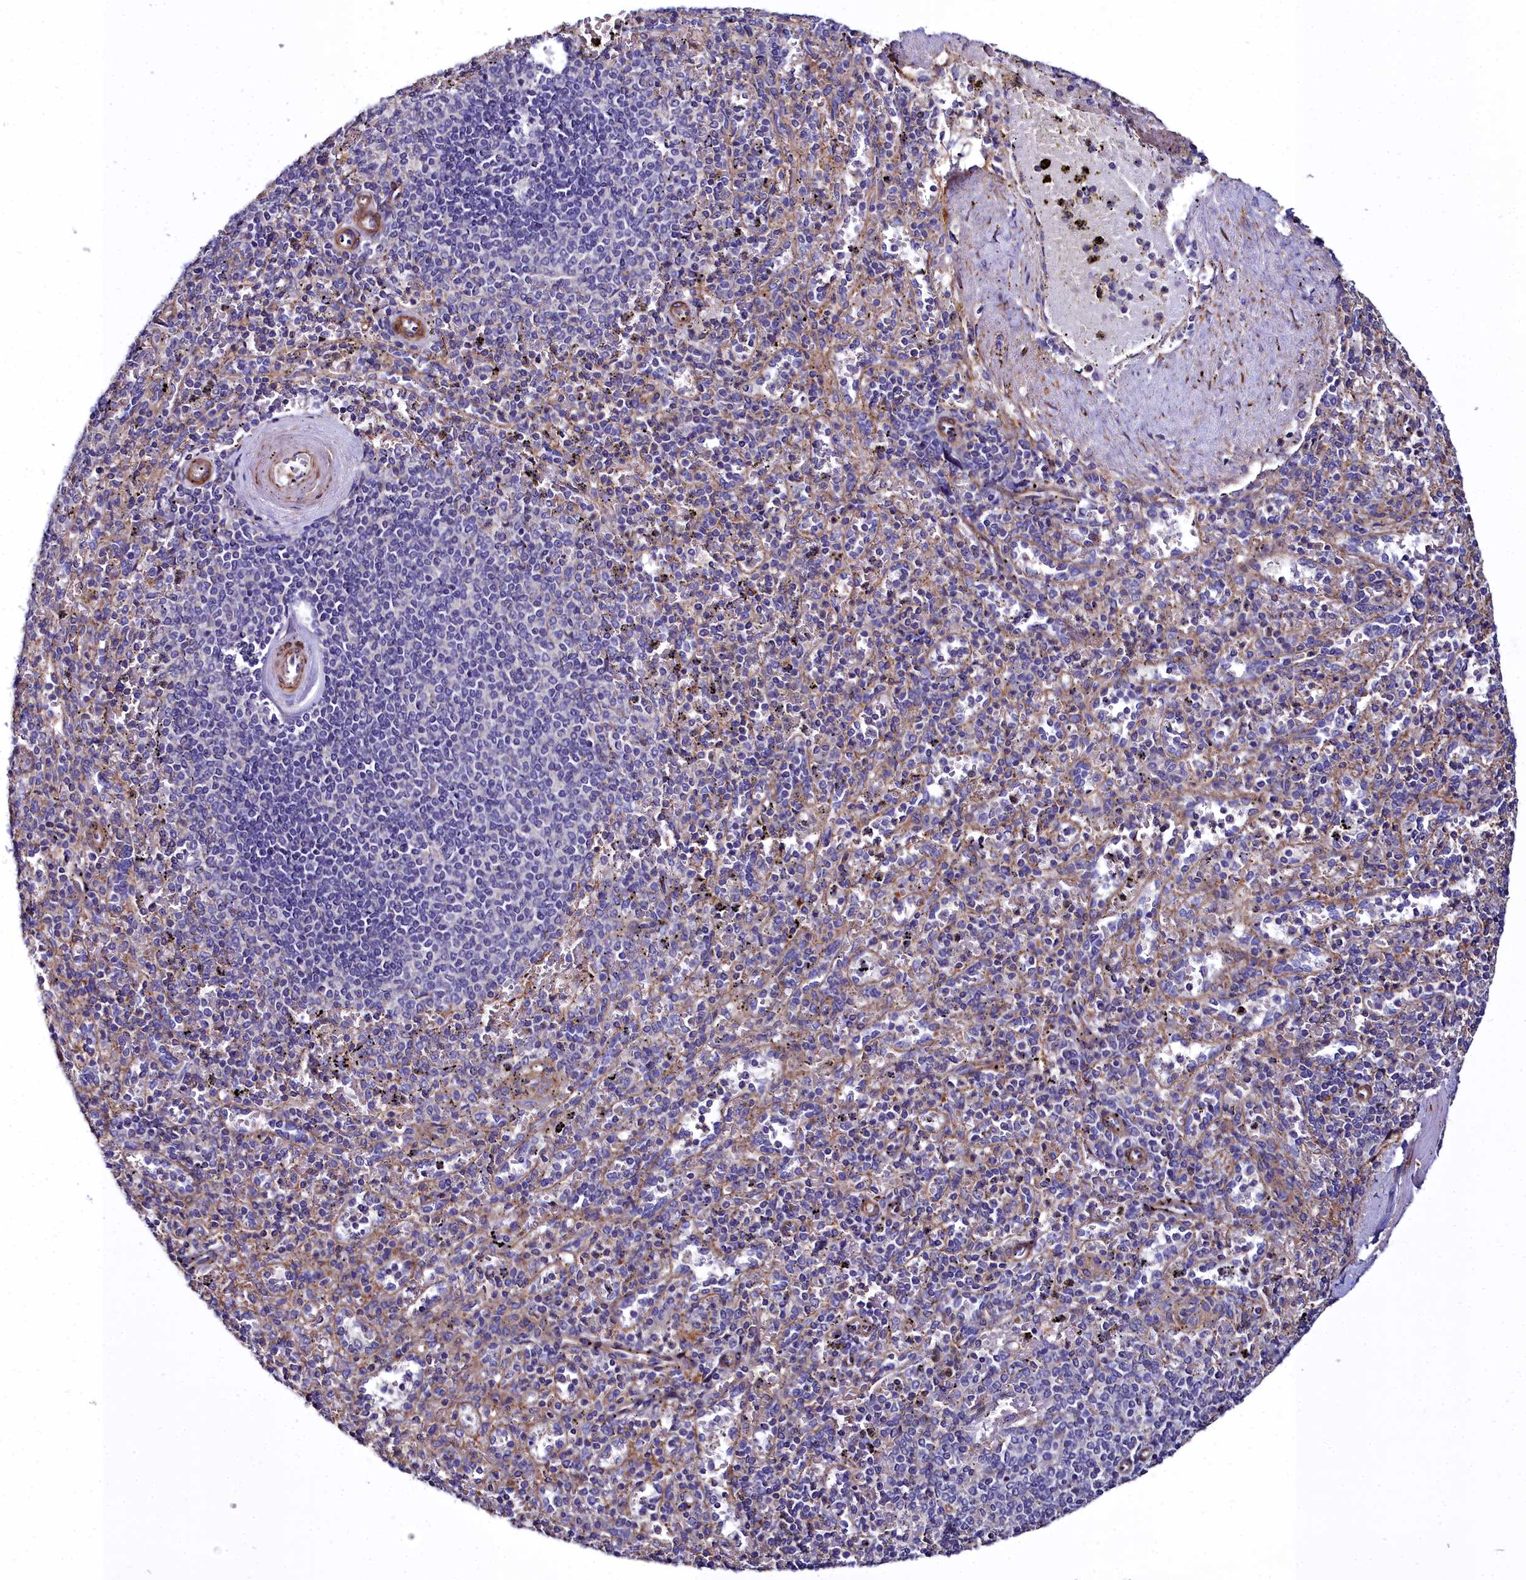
{"staining": {"intensity": "negative", "quantity": "none", "location": "none"}, "tissue": "spleen", "cell_type": "Cells in red pulp", "image_type": "normal", "snomed": [{"axis": "morphology", "description": "Normal tissue, NOS"}, {"axis": "topography", "description": "Spleen"}], "caption": "Immunohistochemistry (IHC) image of unremarkable human spleen stained for a protein (brown), which reveals no positivity in cells in red pulp.", "gene": "FADS3", "patient": {"sex": "male", "age": 82}}